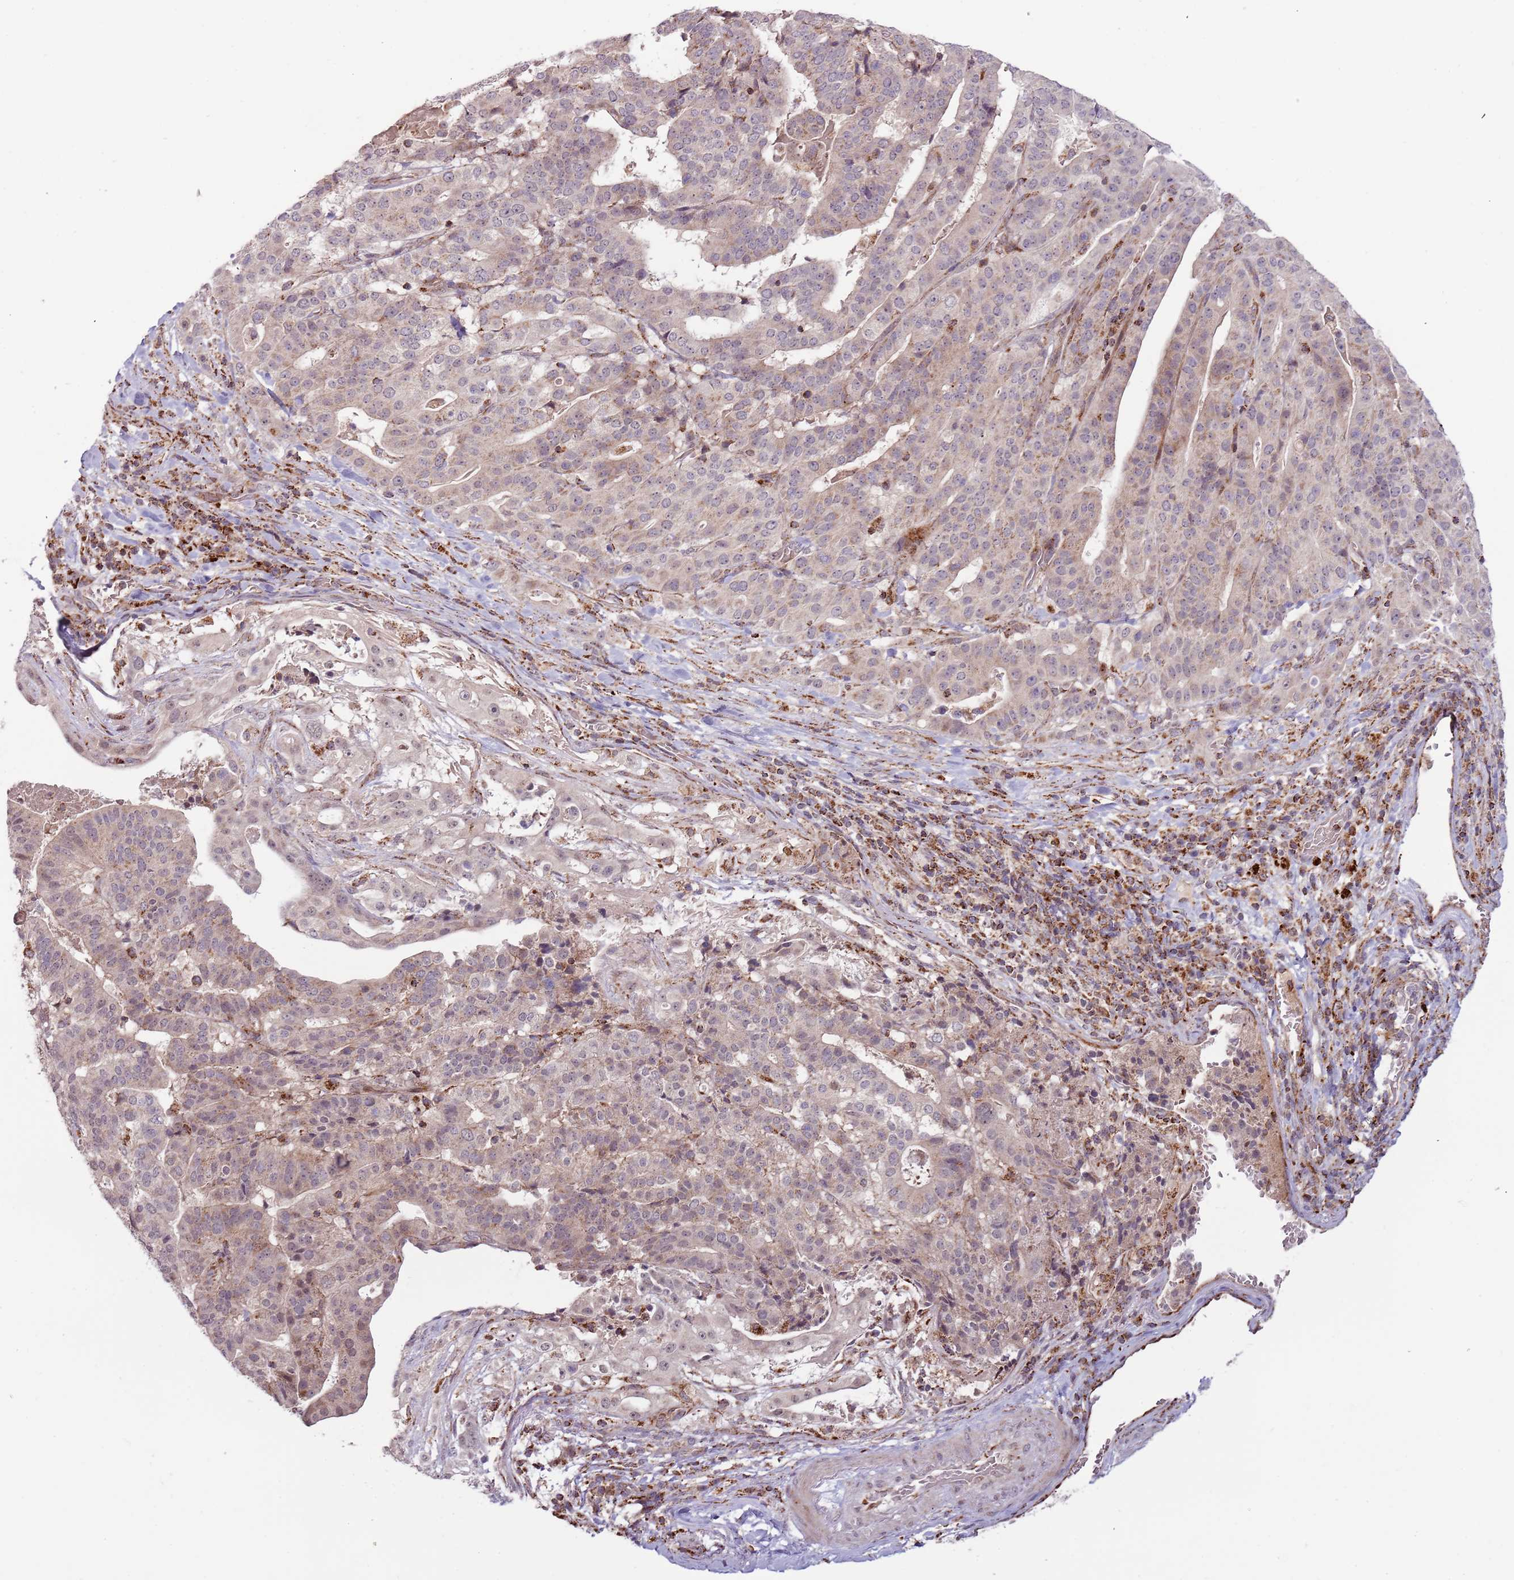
{"staining": {"intensity": "moderate", "quantity": "25%-75%", "location": "cytoplasmic/membranous"}, "tissue": "stomach cancer", "cell_type": "Tumor cells", "image_type": "cancer", "snomed": [{"axis": "morphology", "description": "Adenocarcinoma, NOS"}, {"axis": "topography", "description": "Stomach"}], "caption": "Brown immunohistochemical staining in human stomach adenocarcinoma demonstrates moderate cytoplasmic/membranous expression in approximately 25%-75% of tumor cells.", "gene": "ULK3", "patient": {"sex": "male", "age": 48}}